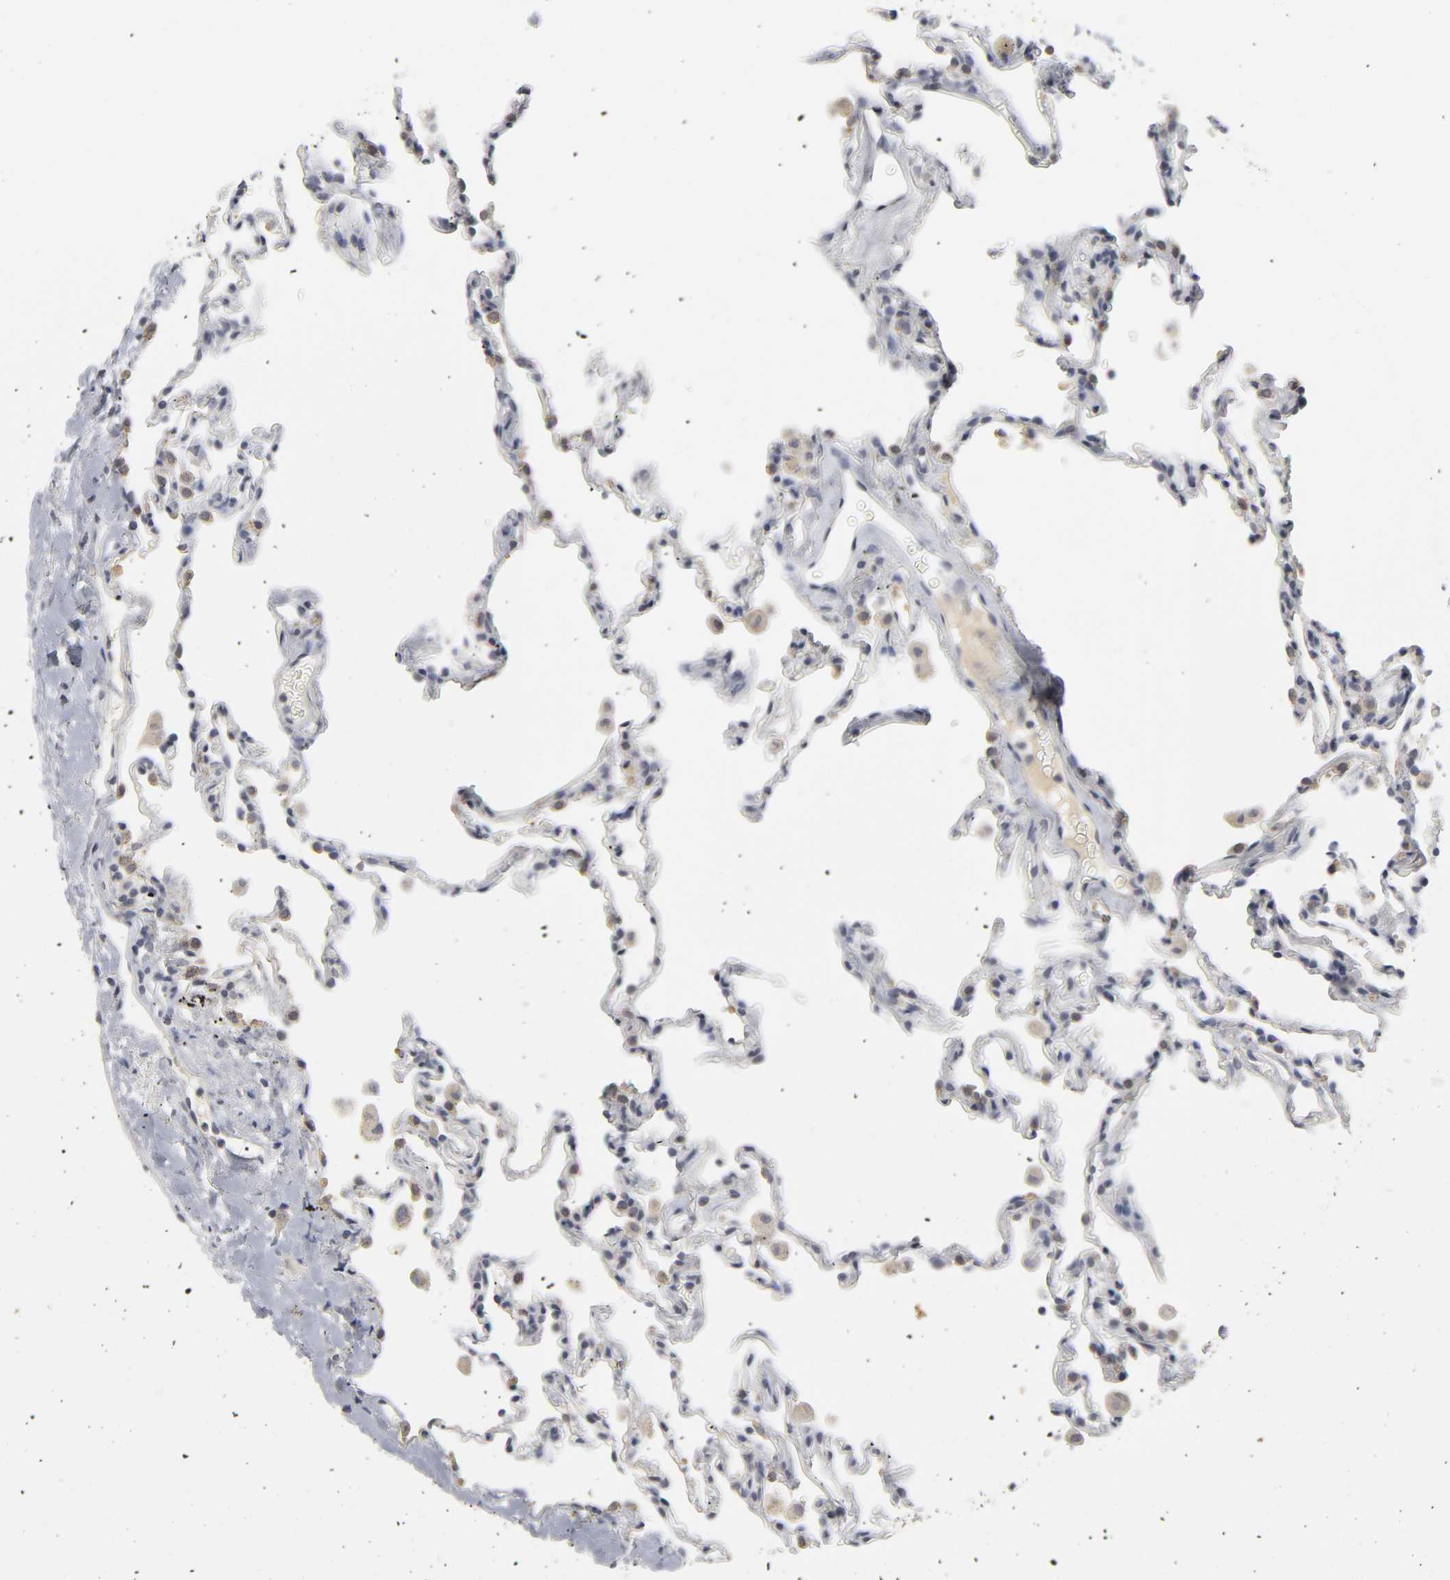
{"staining": {"intensity": "negative", "quantity": "none", "location": "none"}, "tissue": "lung", "cell_type": "Alveolar cells", "image_type": "normal", "snomed": [{"axis": "morphology", "description": "Normal tissue, NOS"}, {"axis": "morphology", "description": "Soft tissue tumor metastatic"}, {"axis": "topography", "description": "Lung"}], "caption": "A high-resolution micrograph shows IHC staining of benign lung, which shows no significant positivity in alveolar cells. (Brightfield microscopy of DAB (3,3'-diaminobenzidine) immunohistochemistry (IHC) at high magnification).", "gene": "TCAP", "patient": {"sex": "male", "age": 59}}